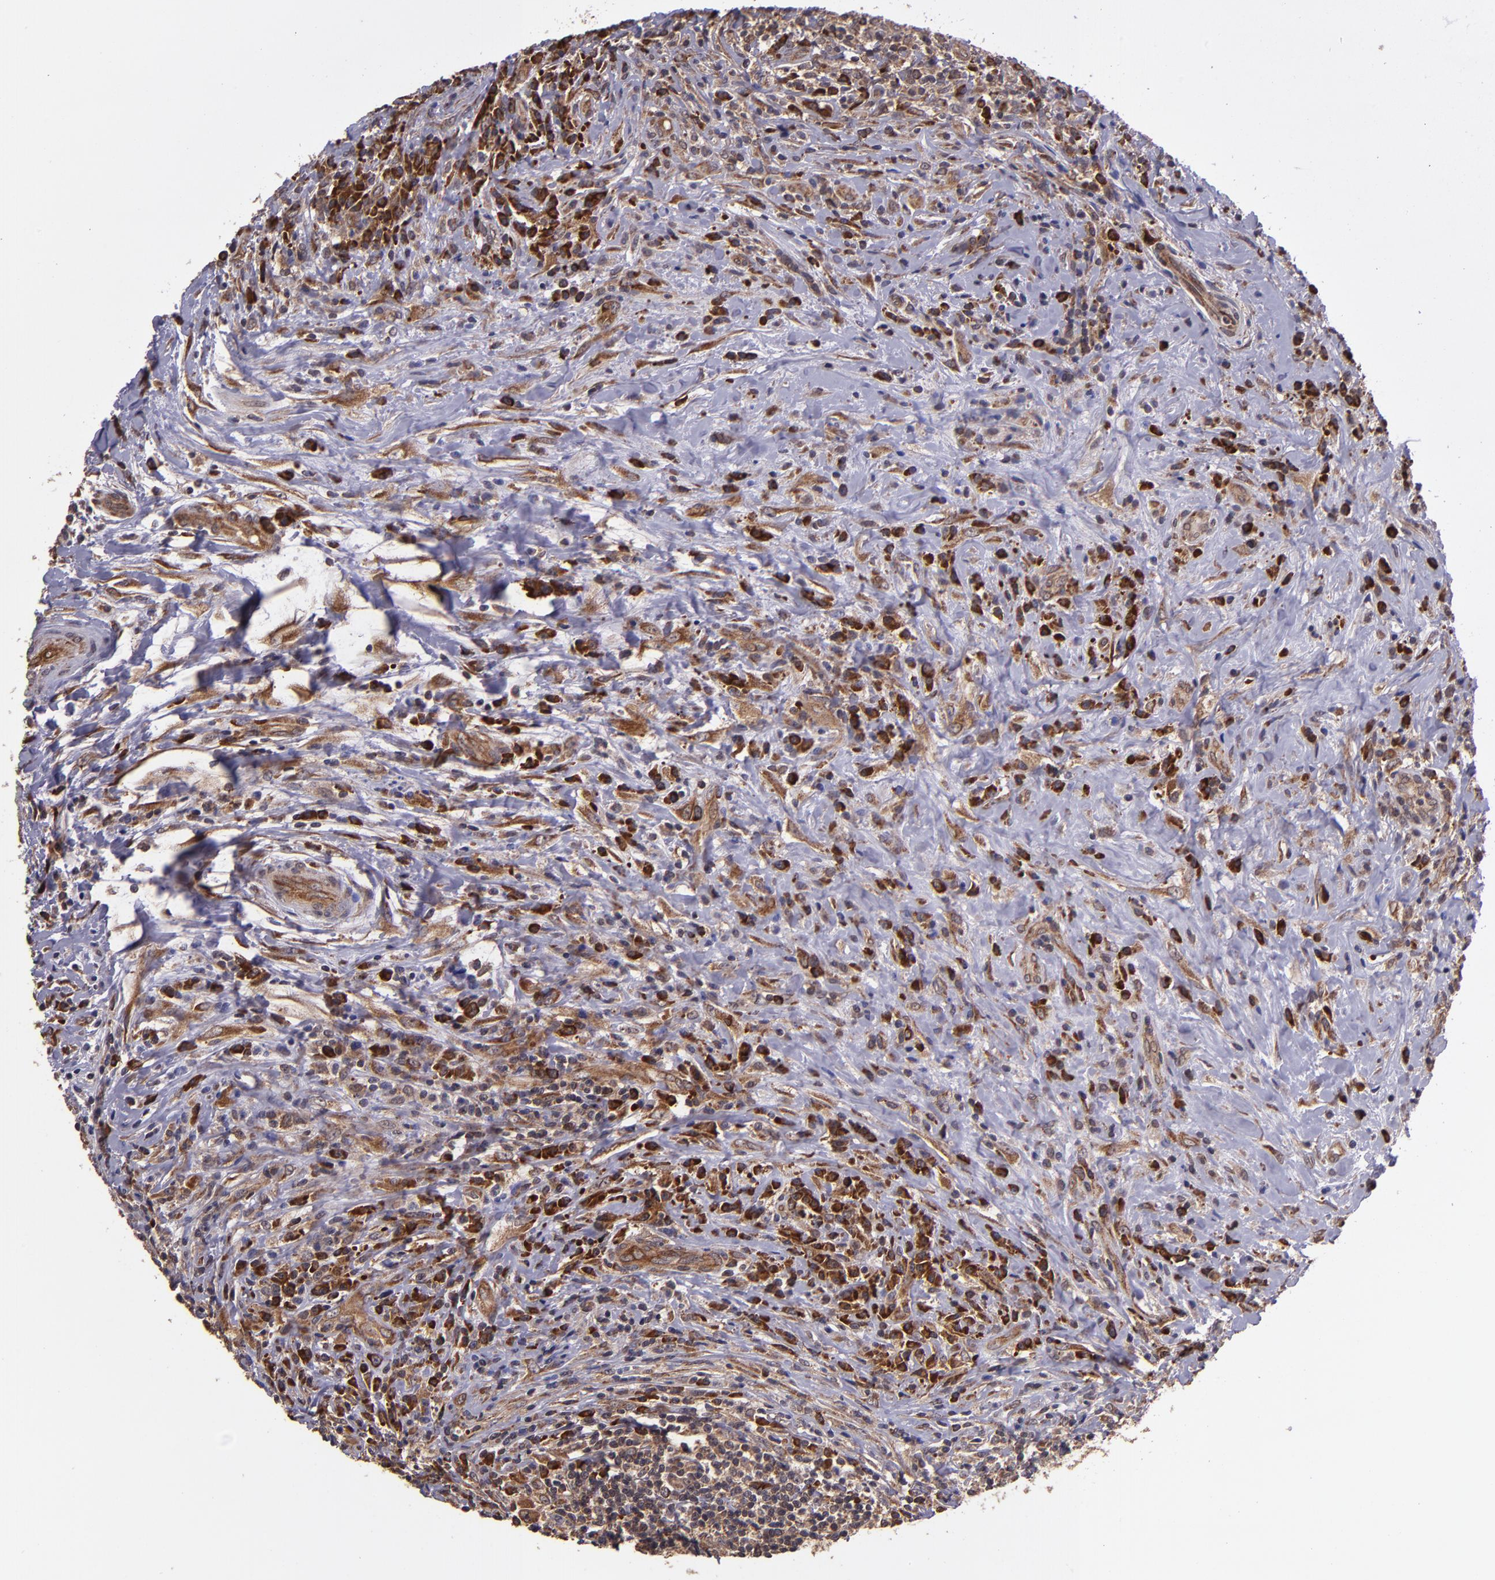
{"staining": {"intensity": "strong", "quantity": ">75%", "location": "cytoplasmic/membranous"}, "tissue": "lymphoma", "cell_type": "Tumor cells", "image_type": "cancer", "snomed": [{"axis": "morphology", "description": "Hodgkin's disease, NOS"}, {"axis": "topography", "description": "Lymph node"}], "caption": "Immunohistochemical staining of human Hodgkin's disease reveals strong cytoplasmic/membranous protein staining in approximately >75% of tumor cells.", "gene": "USP51", "patient": {"sex": "female", "age": 25}}